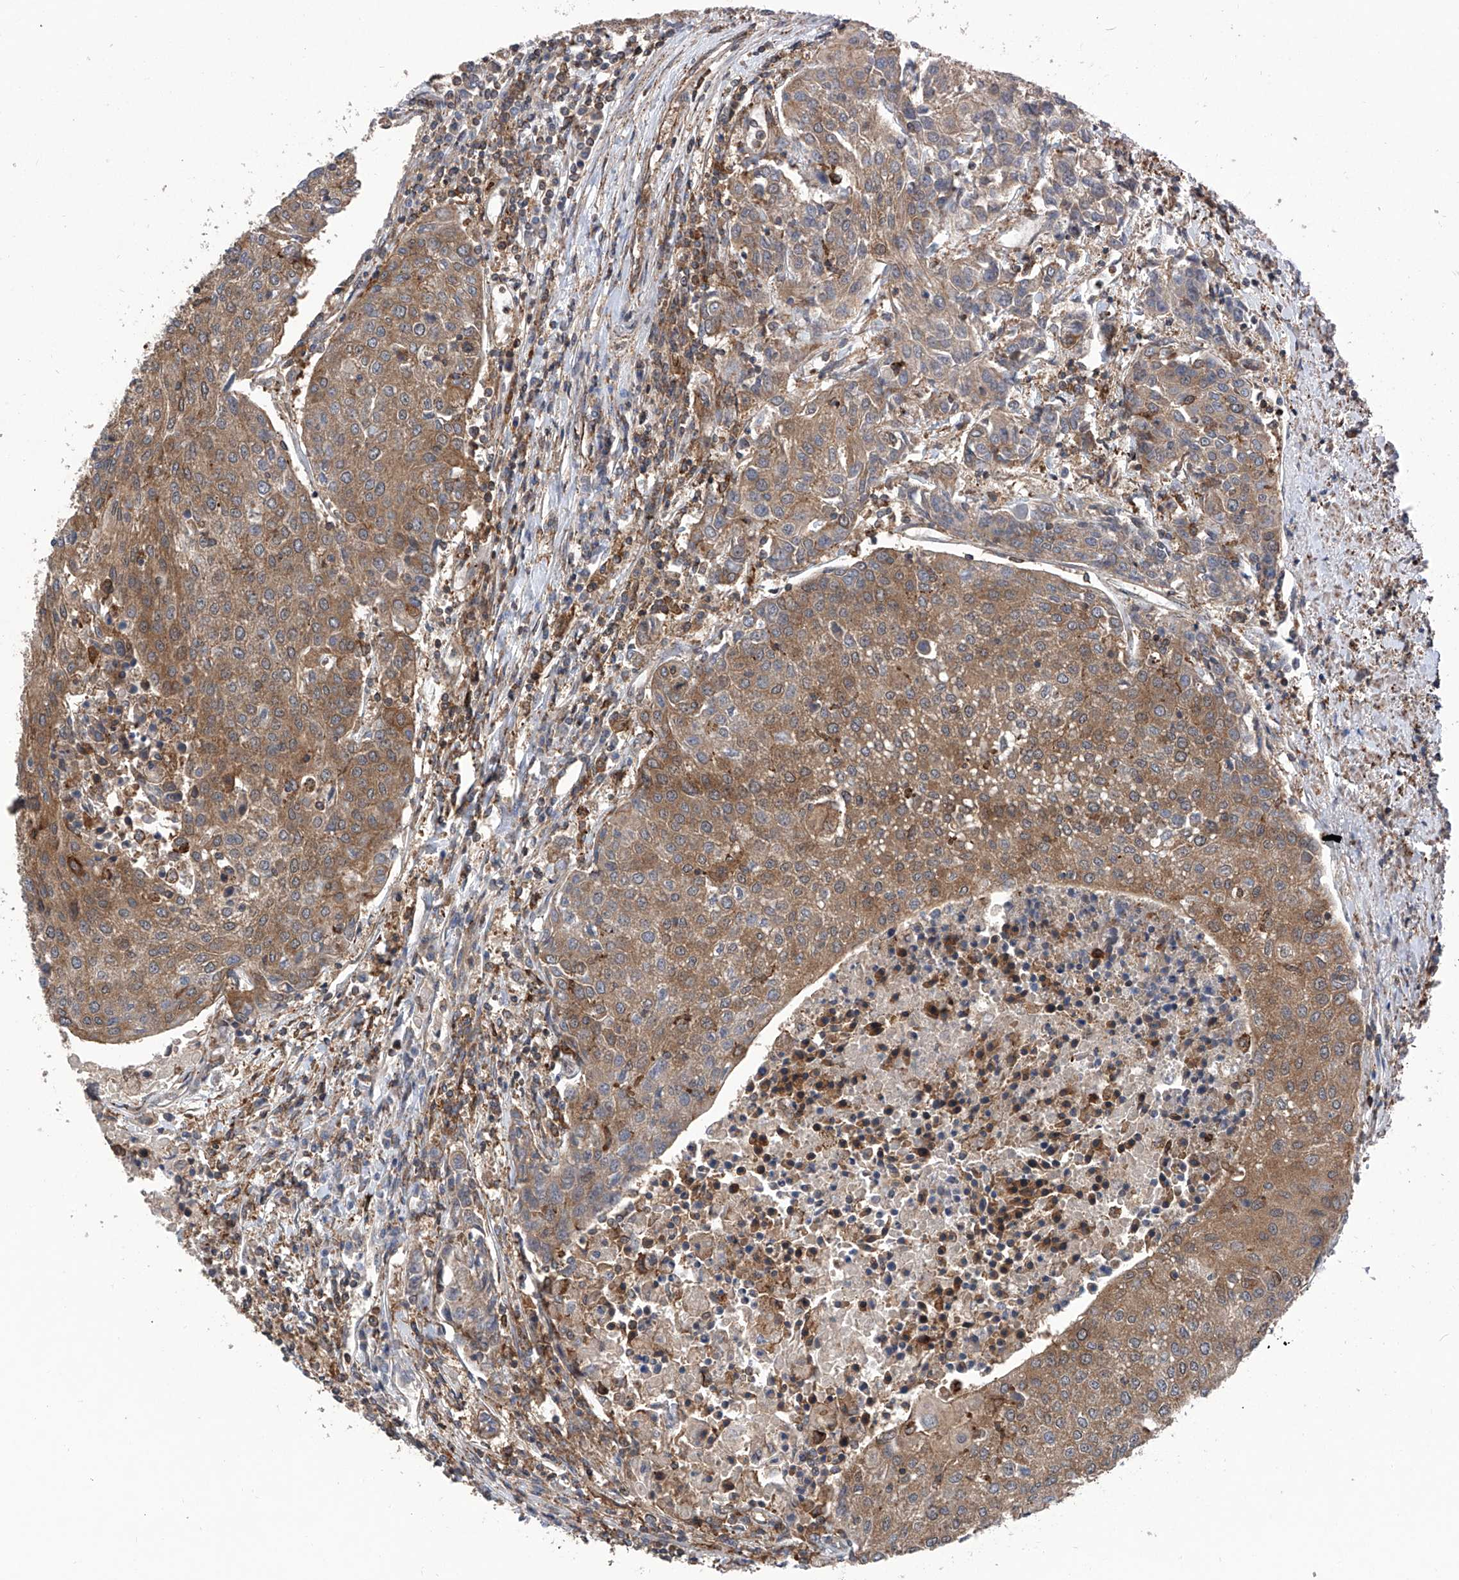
{"staining": {"intensity": "moderate", "quantity": ">75%", "location": "cytoplasmic/membranous"}, "tissue": "urothelial cancer", "cell_type": "Tumor cells", "image_type": "cancer", "snomed": [{"axis": "morphology", "description": "Urothelial carcinoma, High grade"}, {"axis": "topography", "description": "Urinary bladder"}], "caption": "A histopathology image of human urothelial carcinoma (high-grade) stained for a protein exhibits moderate cytoplasmic/membranous brown staining in tumor cells.", "gene": "SMAP1", "patient": {"sex": "female", "age": 85}}